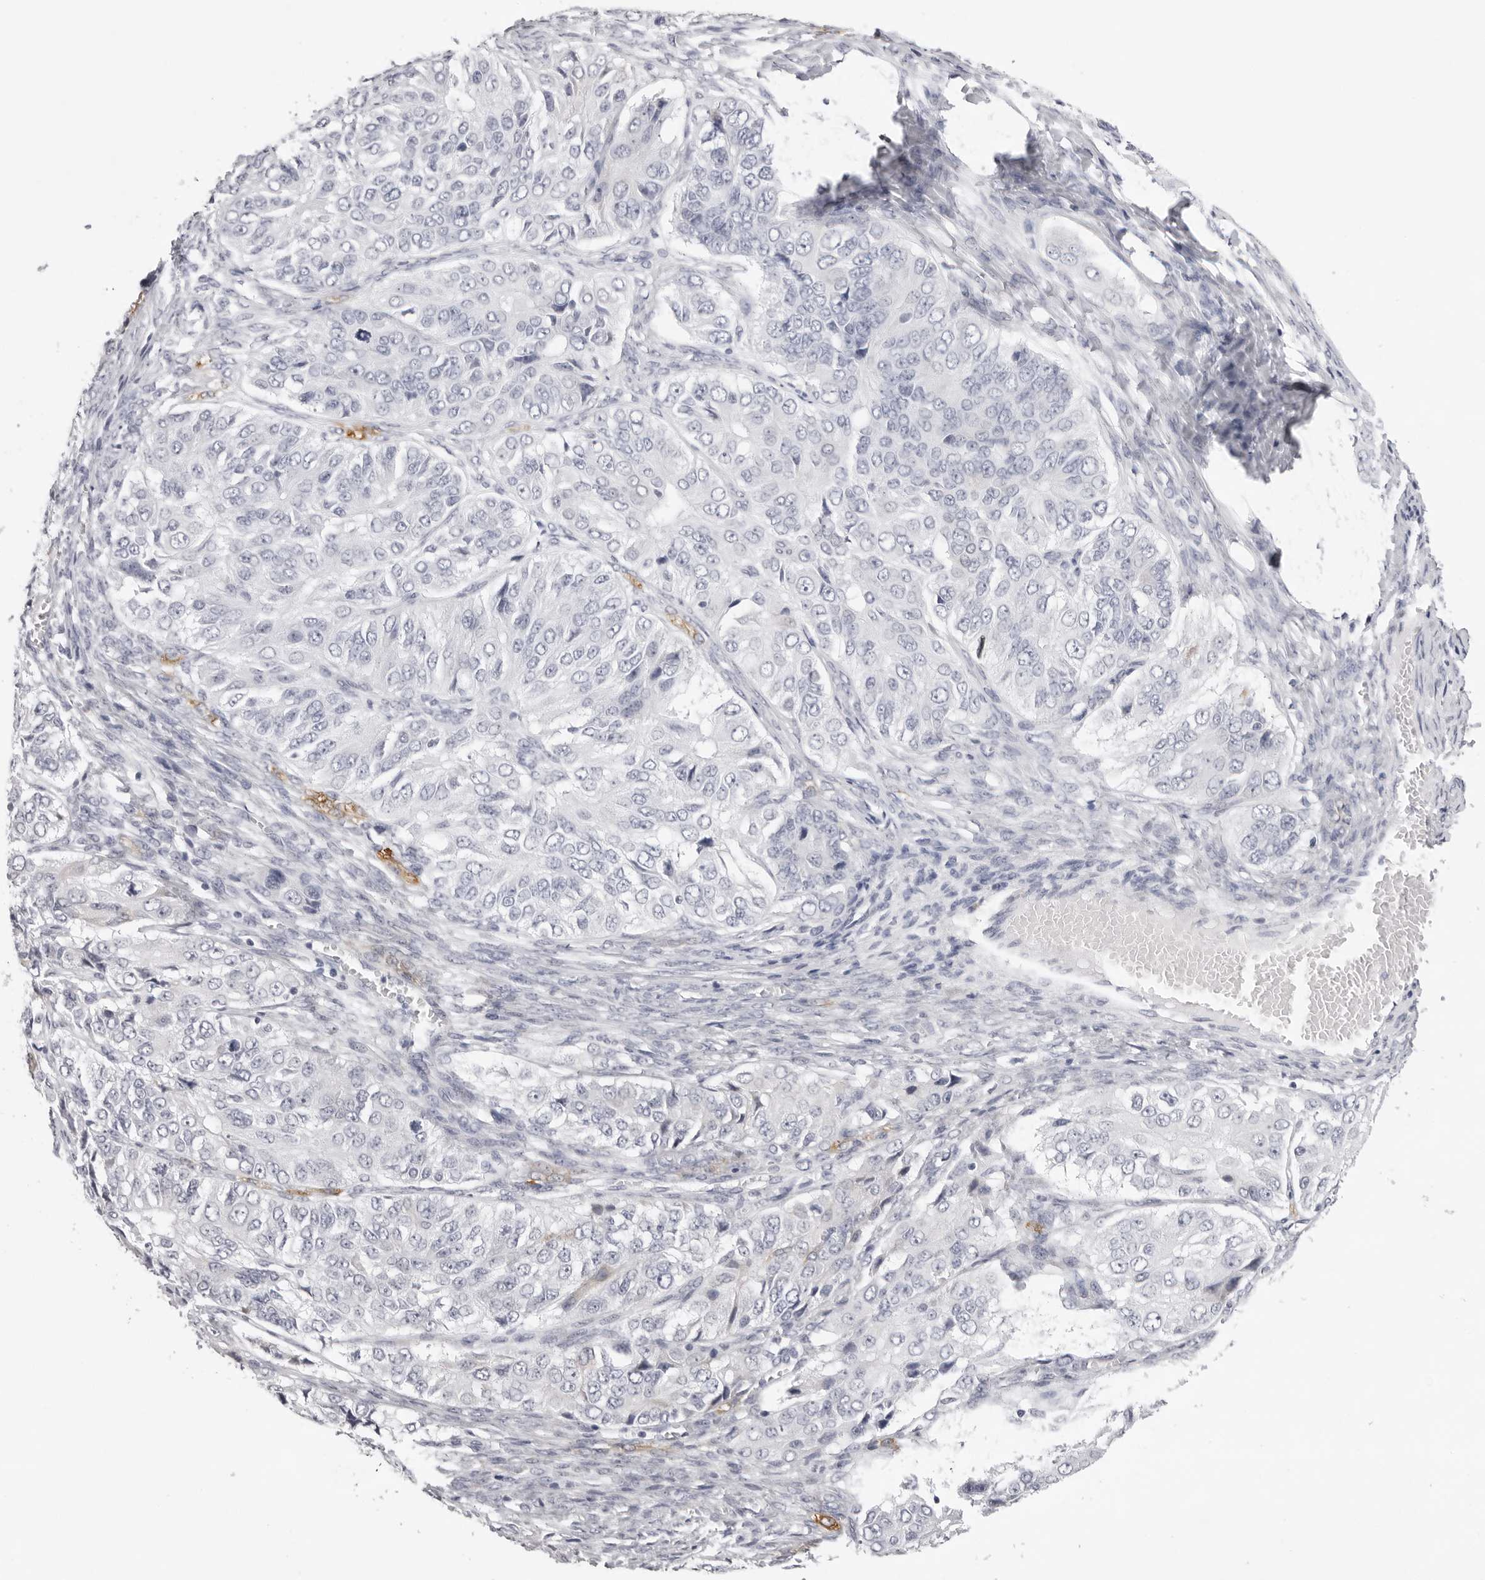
{"staining": {"intensity": "negative", "quantity": "none", "location": "none"}, "tissue": "ovarian cancer", "cell_type": "Tumor cells", "image_type": "cancer", "snomed": [{"axis": "morphology", "description": "Carcinoma, endometroid"}, {"axis": "topography", "description": "Ovary"}], "caption": "A photomicrograph of human ovarian endometroid carcinoma is negative for staining in tumor cells.", "gene": "SMIM2", "patient": {"sex": "female", "age": 51}}